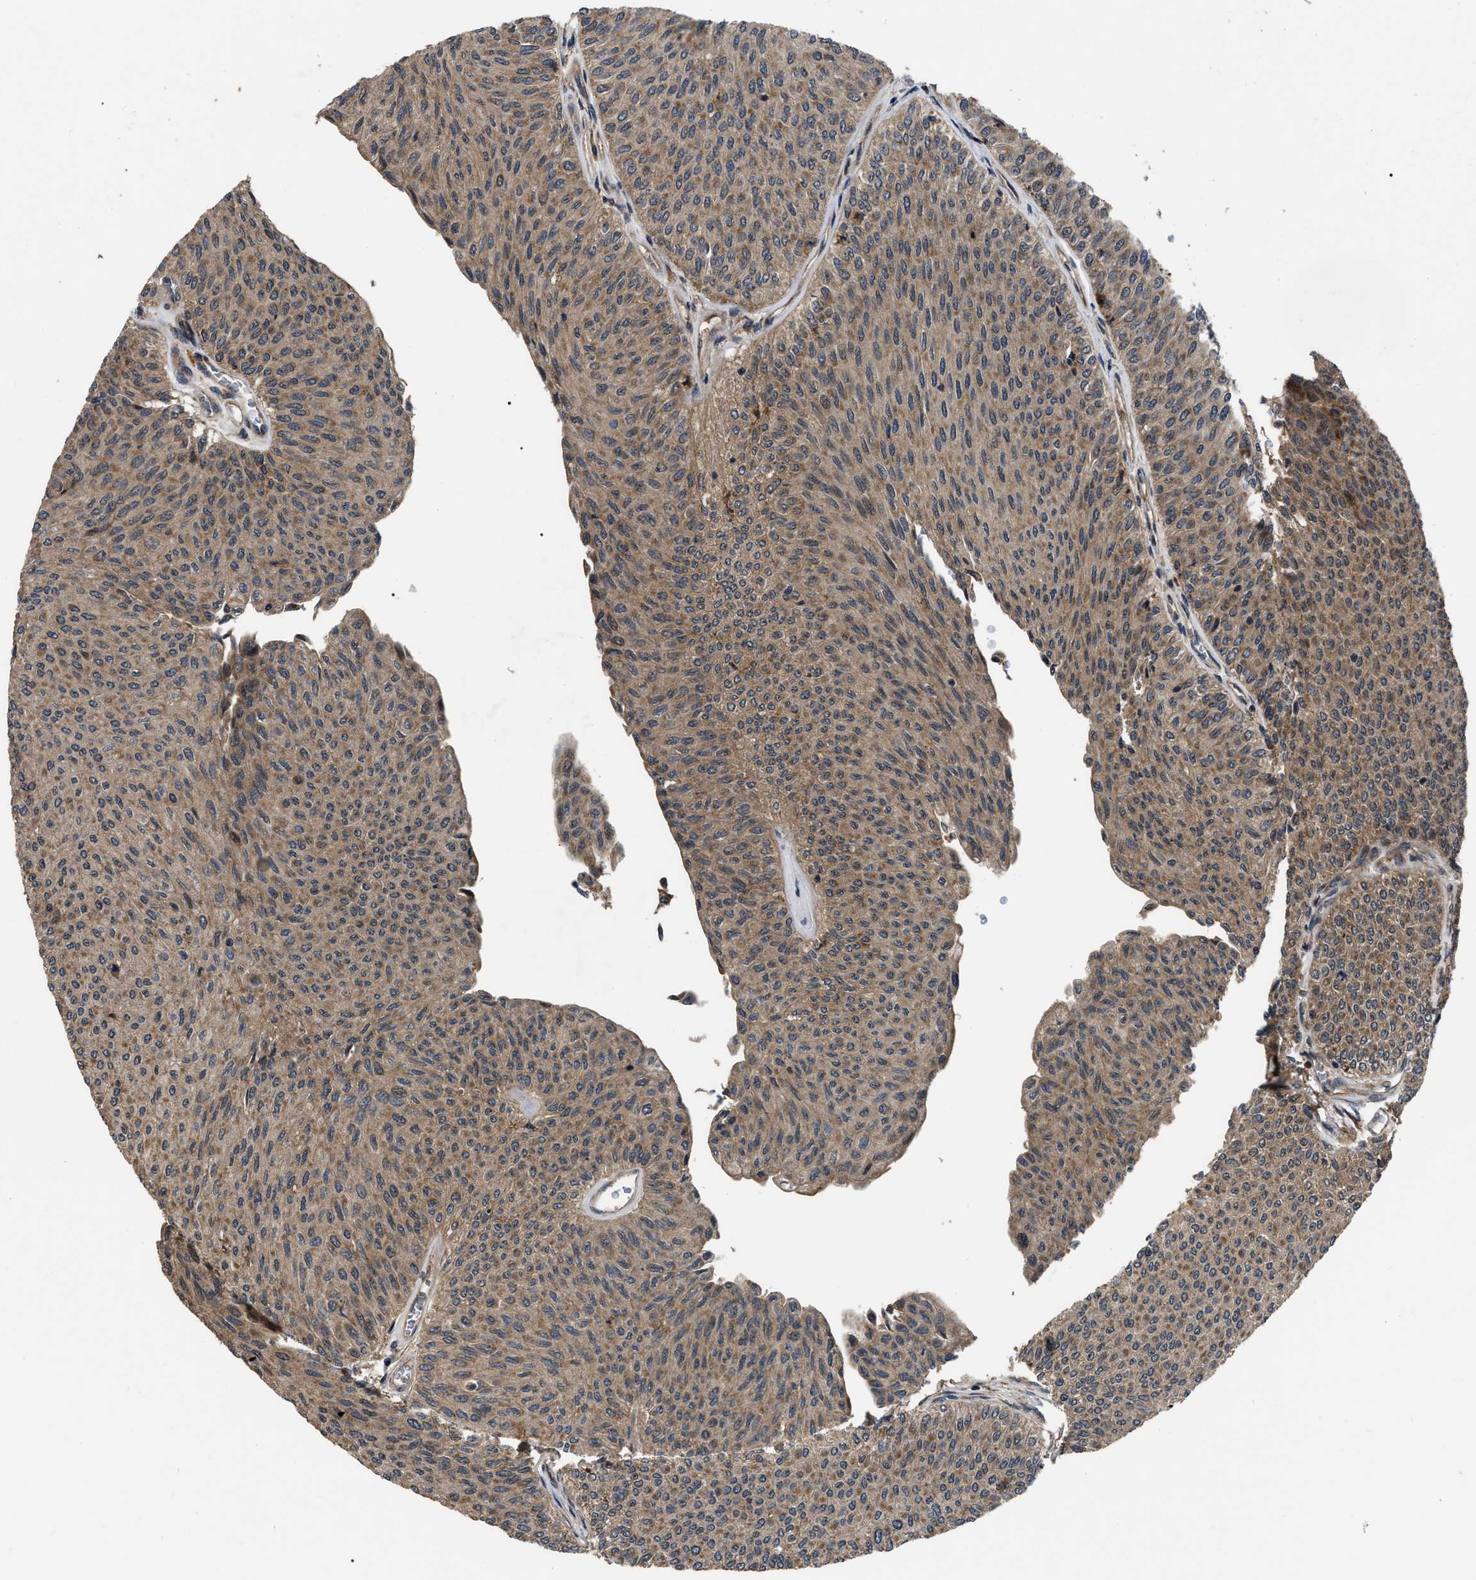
{"staining": {"intensity": "weak", "quantity": ">75%", "location": "cytoplasmic/membranous"}, "tissue": "urothelial cancer", "cell_type": "Tumor cells", "image_type": "cancer", "snomed": [{"axis": "morphology", "description": "Urothelial carcinoma, Low grade"}, {"axis": "topography", "description": "Urinary bladder"}], "caption": "A low amount of weak cytoplasmic/membranous positivity is present in approximately >75% of tumor cells in low-grade urothelial carcinoma tissue.", "gene": "PPWD1", "patient": {"sex": "male", "age": 78}}